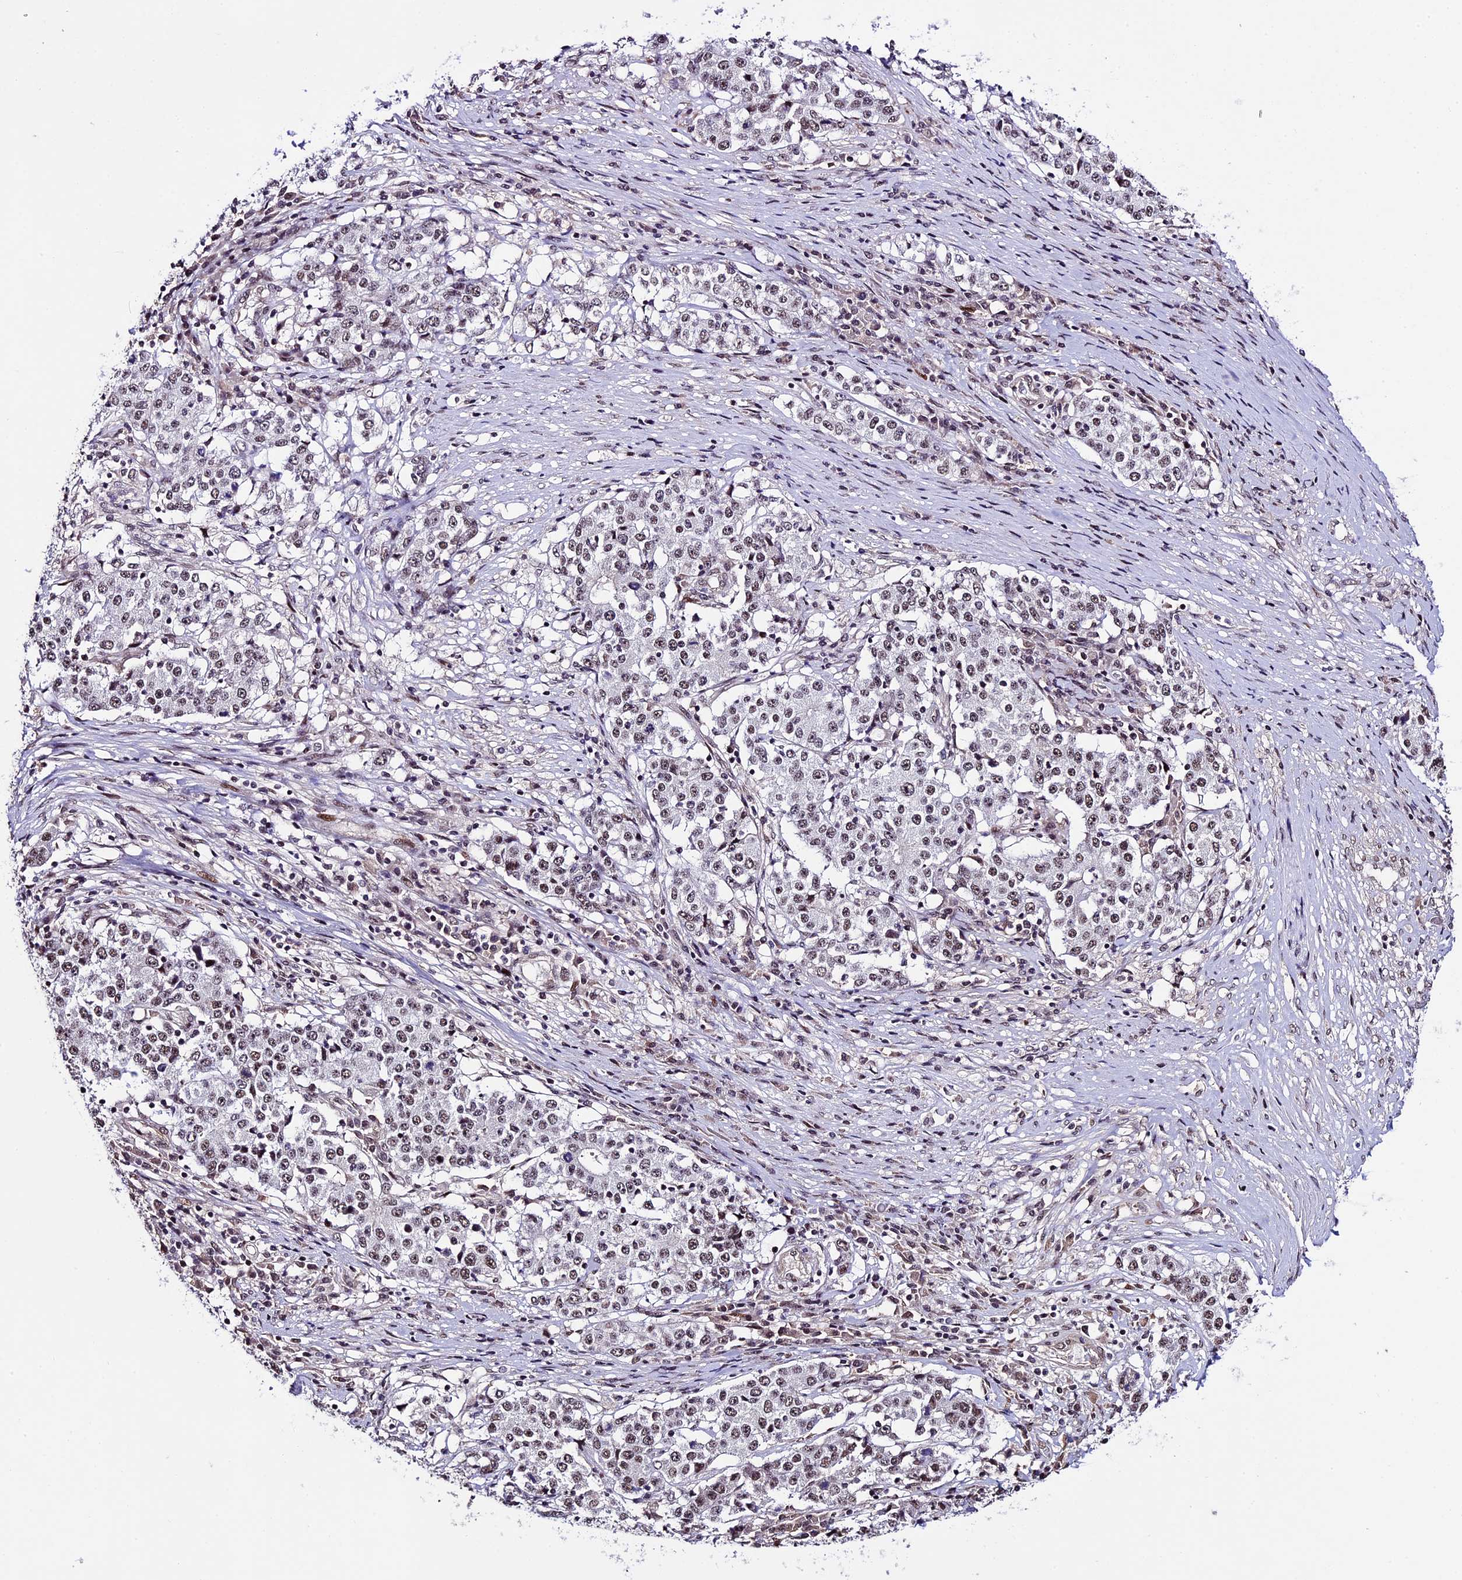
{"staining": {"intensity": "weak", "quantity": ">75%", "location": "nuclear"}, "tissue": "stomach cancer", "cell_type": "Tumor cells", "image_type": "cancer", "snomed": [{"axis": "morphology", "description": "Adenocarcinoma, NOS"}, {"axis": "topography", "description": "Stomach"}], "caption": "Weak nuclear protein staining is appreciated in approximately >75% of tumor cells in stomach cancer. (IHC, brightfield microscopy, high magnification).", "gene": "TCP11L2", "patient": {"sex": "male", "age": 59}}